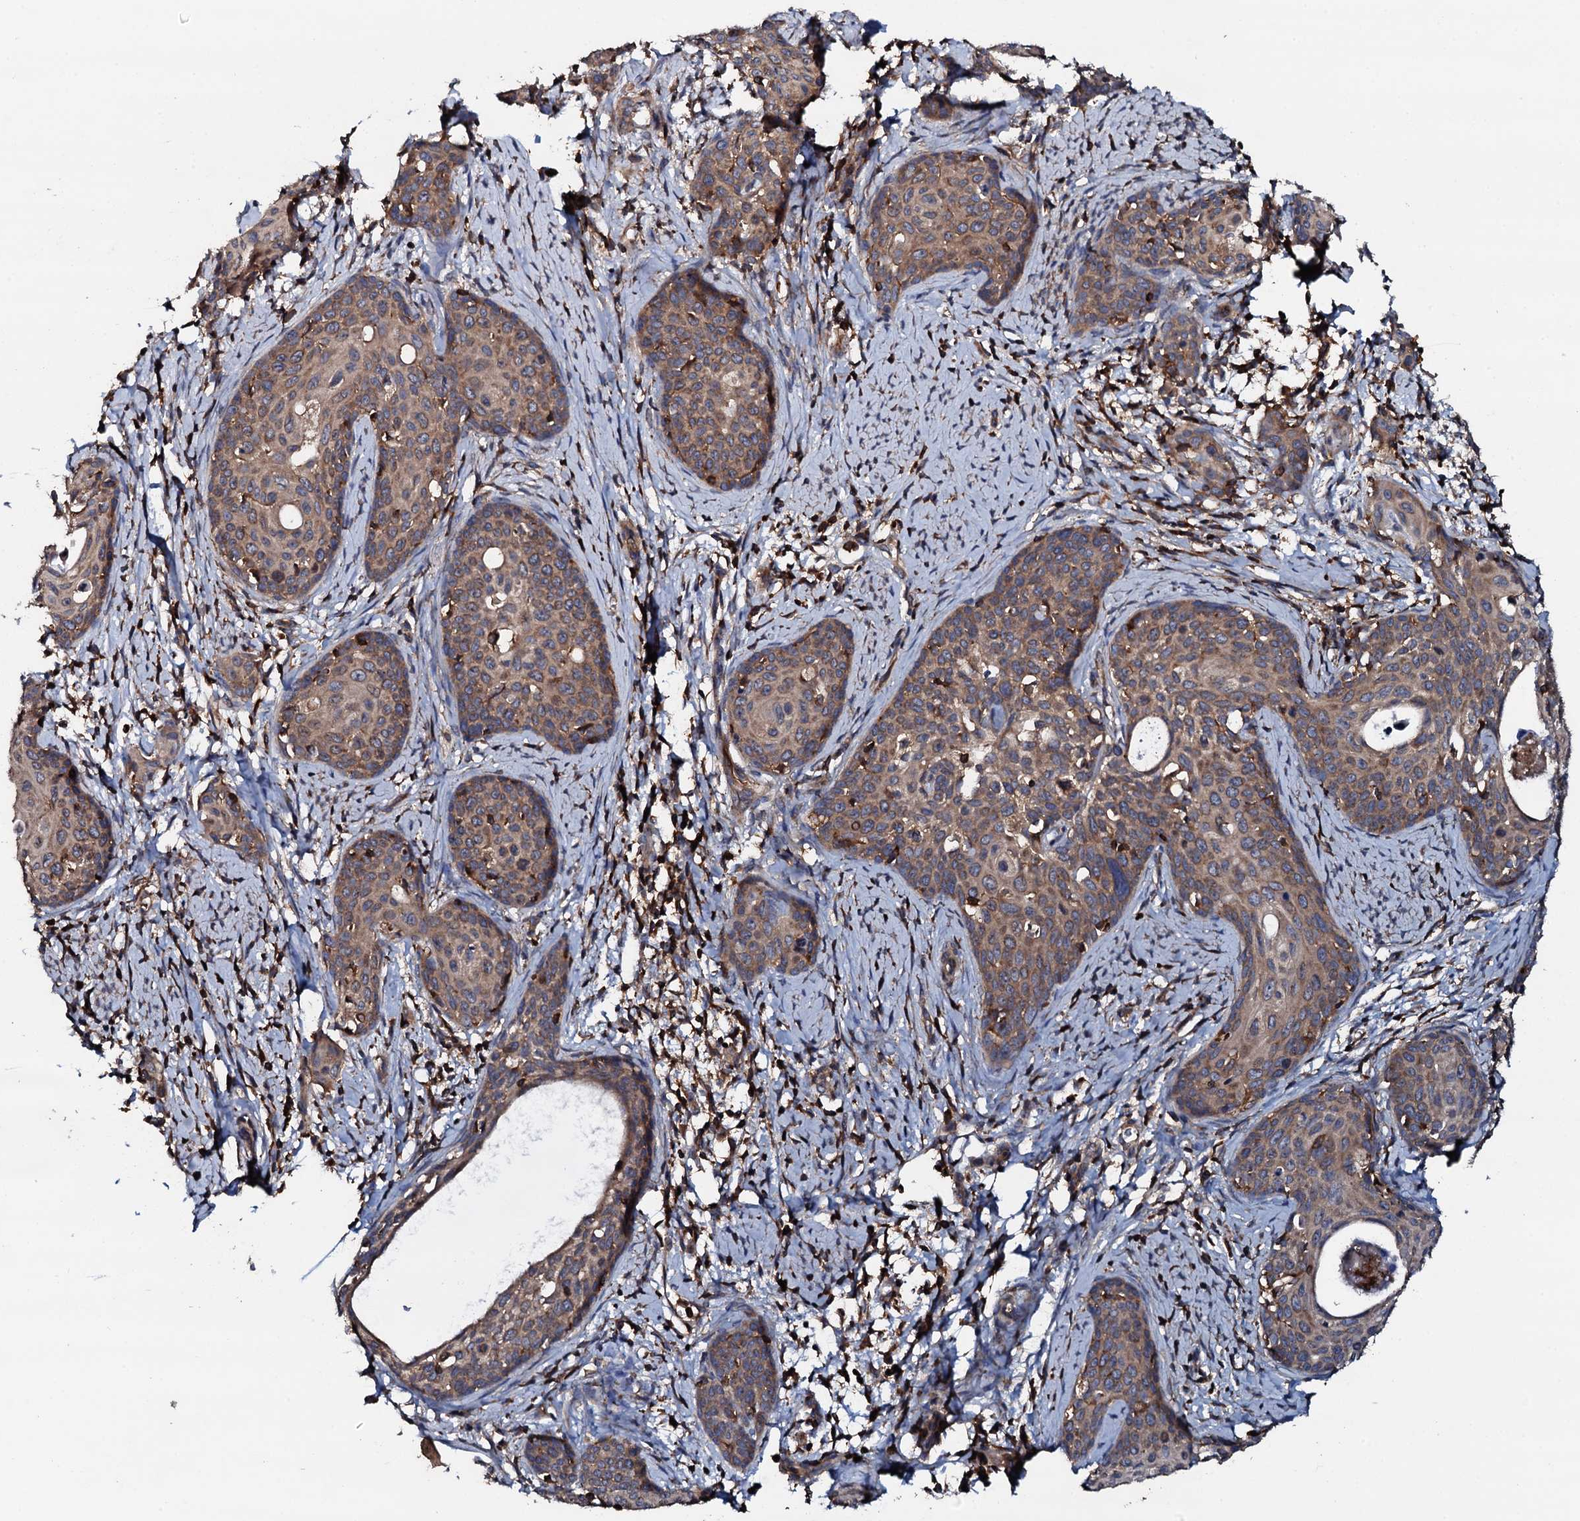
{"staining": {"intensity": "moderate", "quantity": "25%-75%", "location": "cytoplasmic/membranous"}, "tissue": "cervical cancer", "cell_type": "Tumor cells", "image_type": "cancer", "snomed": [{"axis": "morphology", "description": "Squamous cell carcinoma, NOS"}, {"axis": "topography", "description": "Cervix"}], "caption": "Brown immunohistochemical staining in cervical cancer demonstrates moderate cytoplasmic/membranous expression in approximately 25%-75% of tumor cells. The protein of interest is stained brown, and the nuclei are stained in blue (DAB (3,3'-diaminobenzidine) IHC with brightfield microscopy, high magnification).", "gene": "GRK2", "patient": {"sex": "female", "age": 52}}